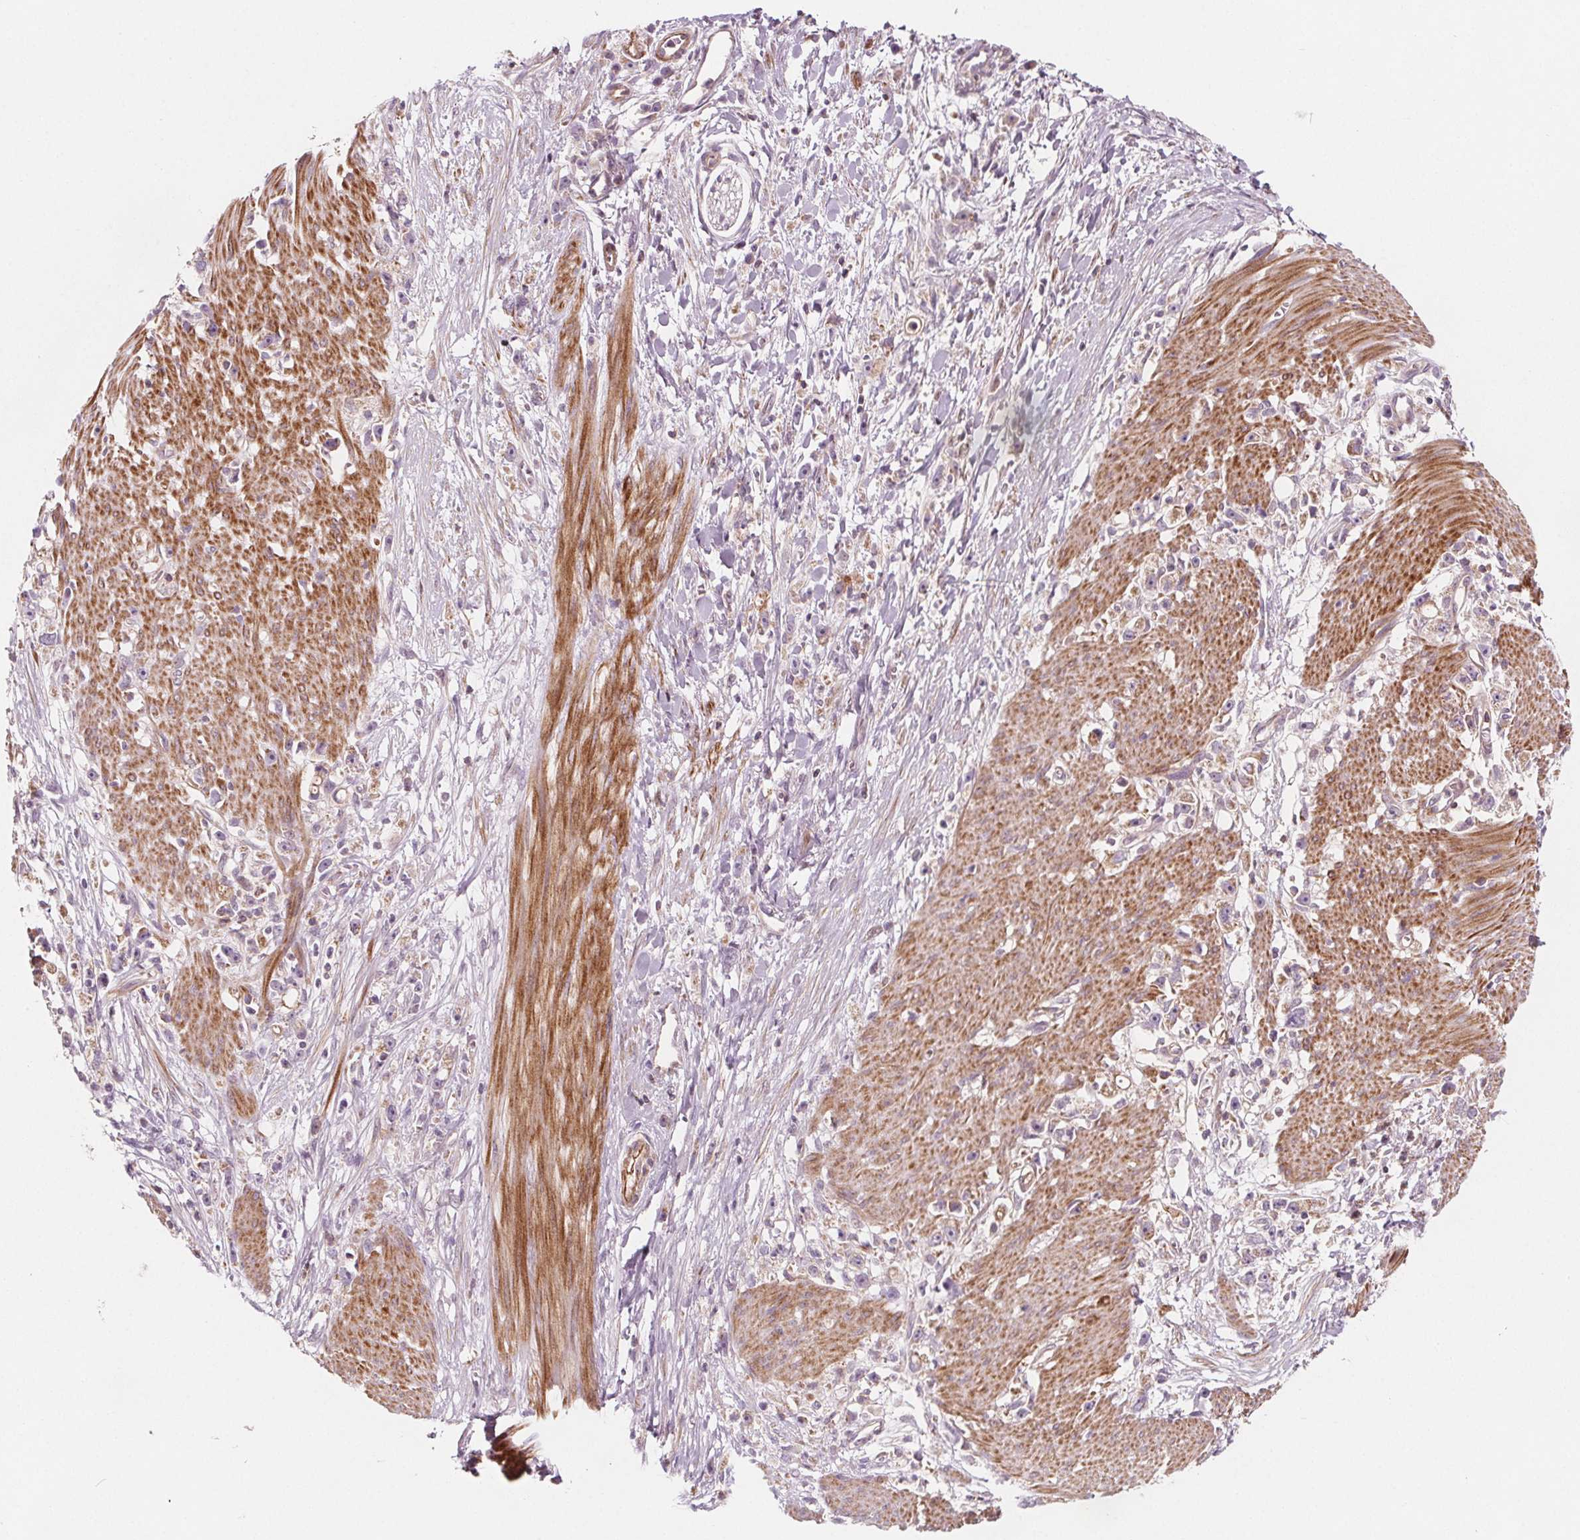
{"staining": {"intensity": "weak", "quantity": "25%-75%", "location": "cytoplasmic/membranous"}, "tissue": "stomach cancer", "cell_type": "Tumor cells", "image_type": "cancer", "snomed": [{"axis": "morphology", "description": "Adenocarcinoma, NOS"}, {"axis": "topography", "description": "Stomach"}], "caption": "There is low levels of weak cytoplasmic/membranous expression in tumor cells of adenocarcinoma (stomach), as demonstrated by immunohistochemical staining (brown color).", "gene": "ADAM33", "patient": {"sex": "female", "age": 59}}